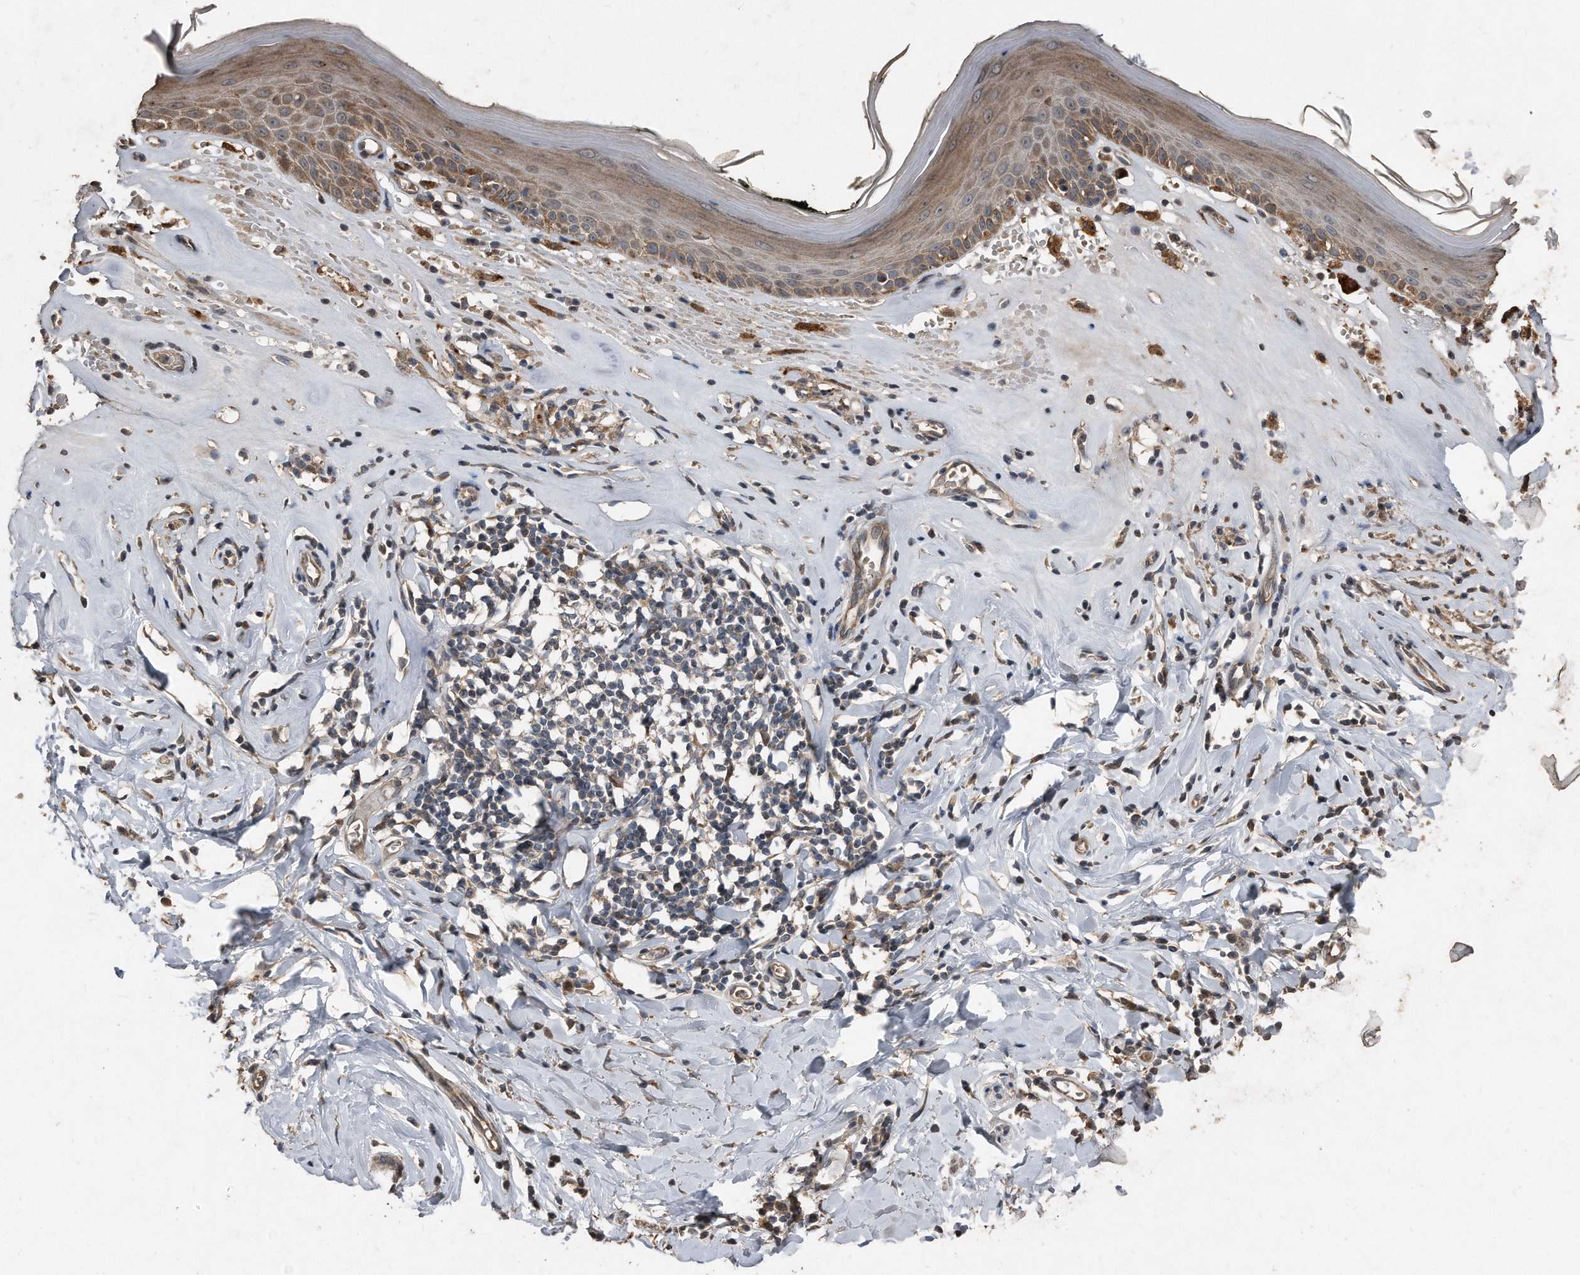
{"staining": {"intensity": "moderate", "quantity": "<25%", "location": "cytoplasmic/membranous"}, "tissue": "skin", "cell_type": "Epidermal cells", "image_type": "normal", "snomed": [{"axis": "morphology", "description": "Normal tissue, NOS"}, {"axis": "morphology", "description": "Inflammation, NOS"}, {"axis": "topography", "description": "Vulva"}], "caption": "The immunohistochemical stain shows moderate cytoplasmic/membranous staining in epidermal cells of benign skin. (brown staining indicates protein expression, while blue staining denotes nuclei).", "gene": "ANKRD10", "patient": {"sex": "female", "age": 84}}